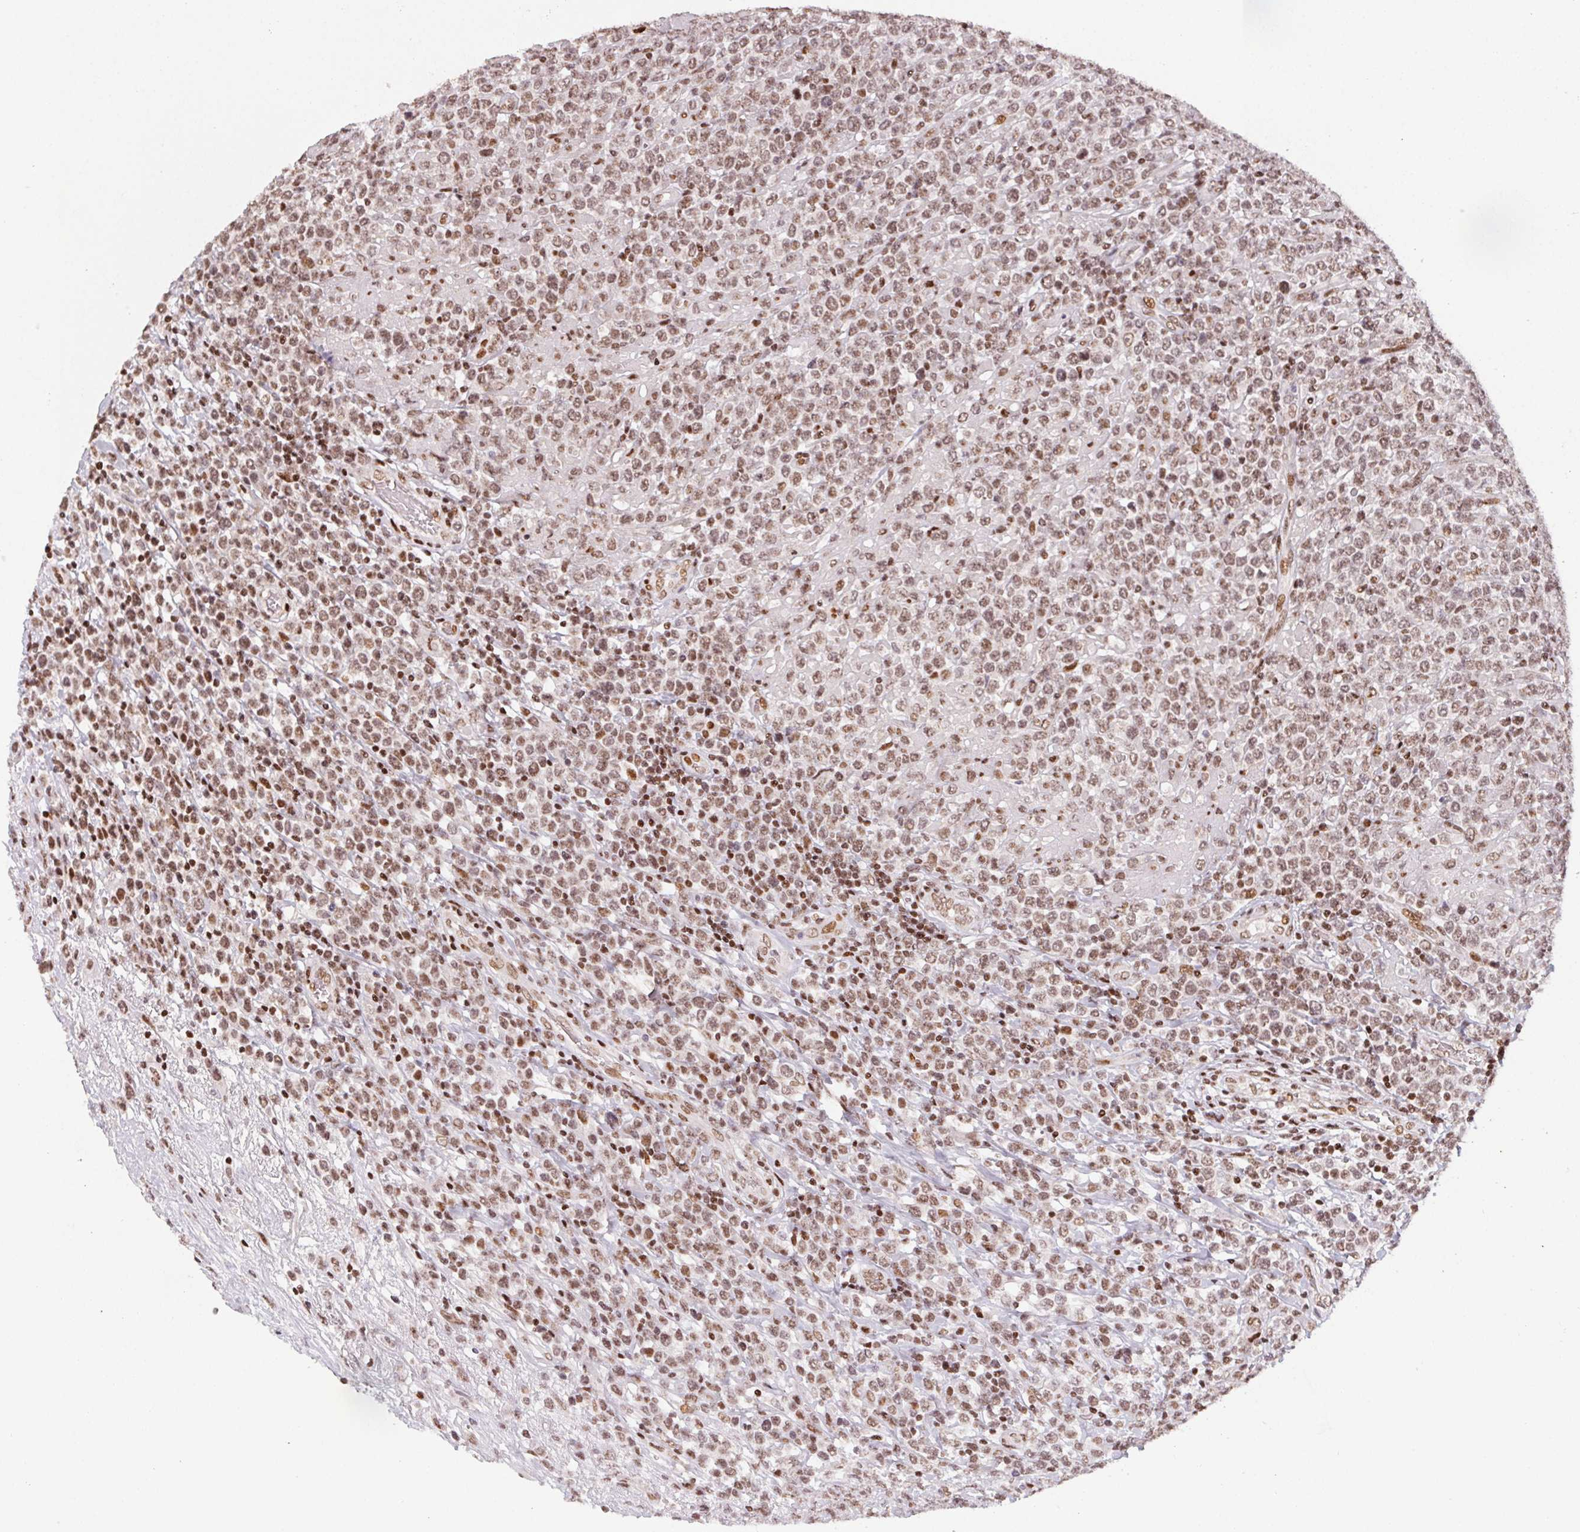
{"staining": {"intensity": "moderate", "quantity": ">75%", "location": "nuclear"}, "tissue": "lymphoma", "cell_type": "Tumor cells", "image_type": "cancer", "snomed": [{"axis": "morphology", "description": "Malignant lymphoma, non-Hodgkin's type, High grade"}, {"axis": "topography", "description": "Soft tissue"}], "caption": "This micrograph demonstrates high-grade malignant lymphoma, non-Hodgkin's type stained with immunohistochemistry to label a protein in brown. The nuclear of tumor cells show moderate positivity for the protein. Nuclei are counter-stained blue.", "gene": "KMT2A", "patient": {"sex": "female", "age": 56}}